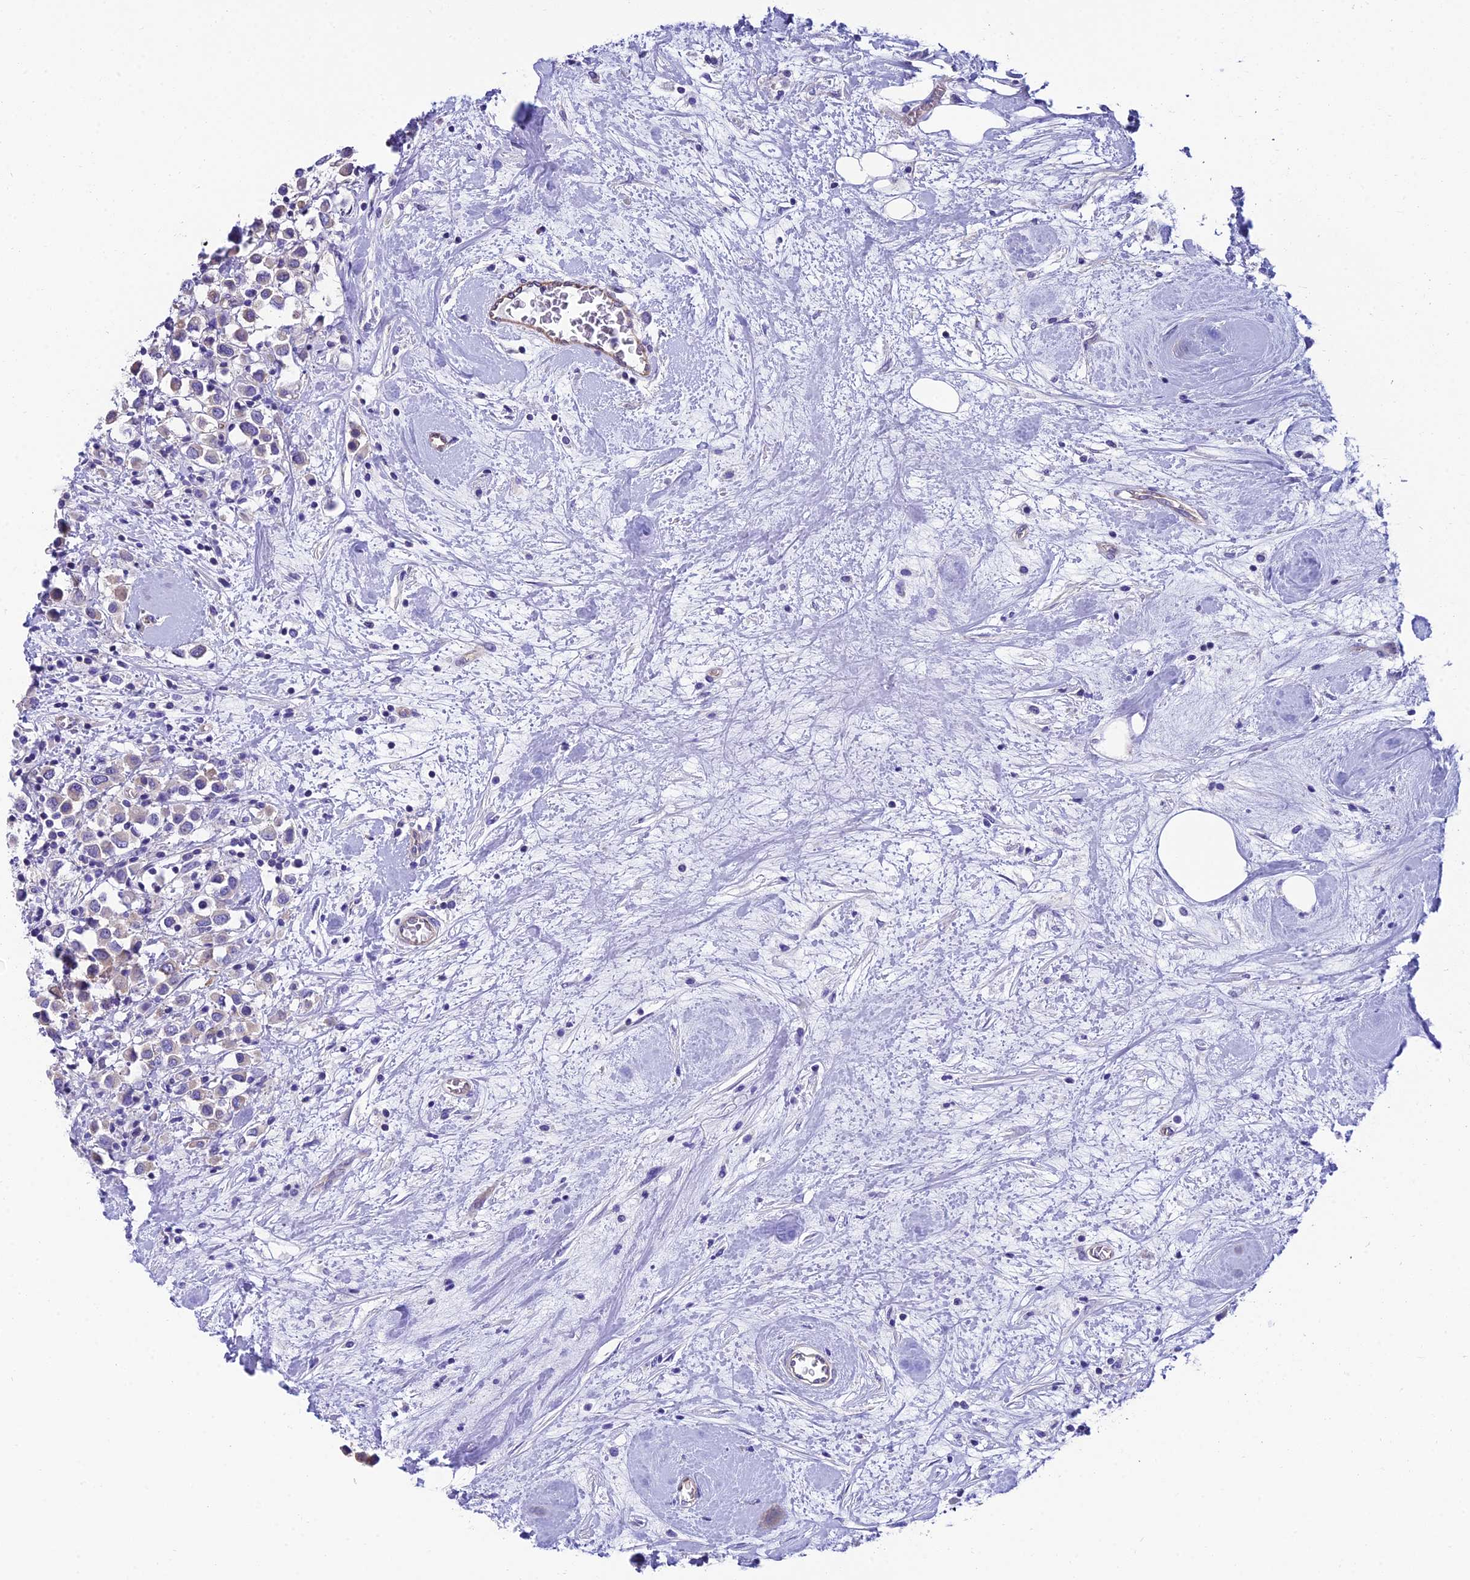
{"staining": {"intensity": "negative", "quantity": "none", "location": "none"}, "tissue": "breast cancer", "cell_type": "Tumor cells", "image_type": "cancer", "snomed": [{"axis": "morphology", "description": "Duct carcinoma"}, {"axis": "topography", "description": "Breast"}], "caption": "Immunohistochemistry (IHC) image of invasive ductal carcinoma (breast) stained for a protein (brown), which displays no positivity in tumor cells.", "gene": "PPFIA3", "patient": {"sex": "female", "age": 61}}